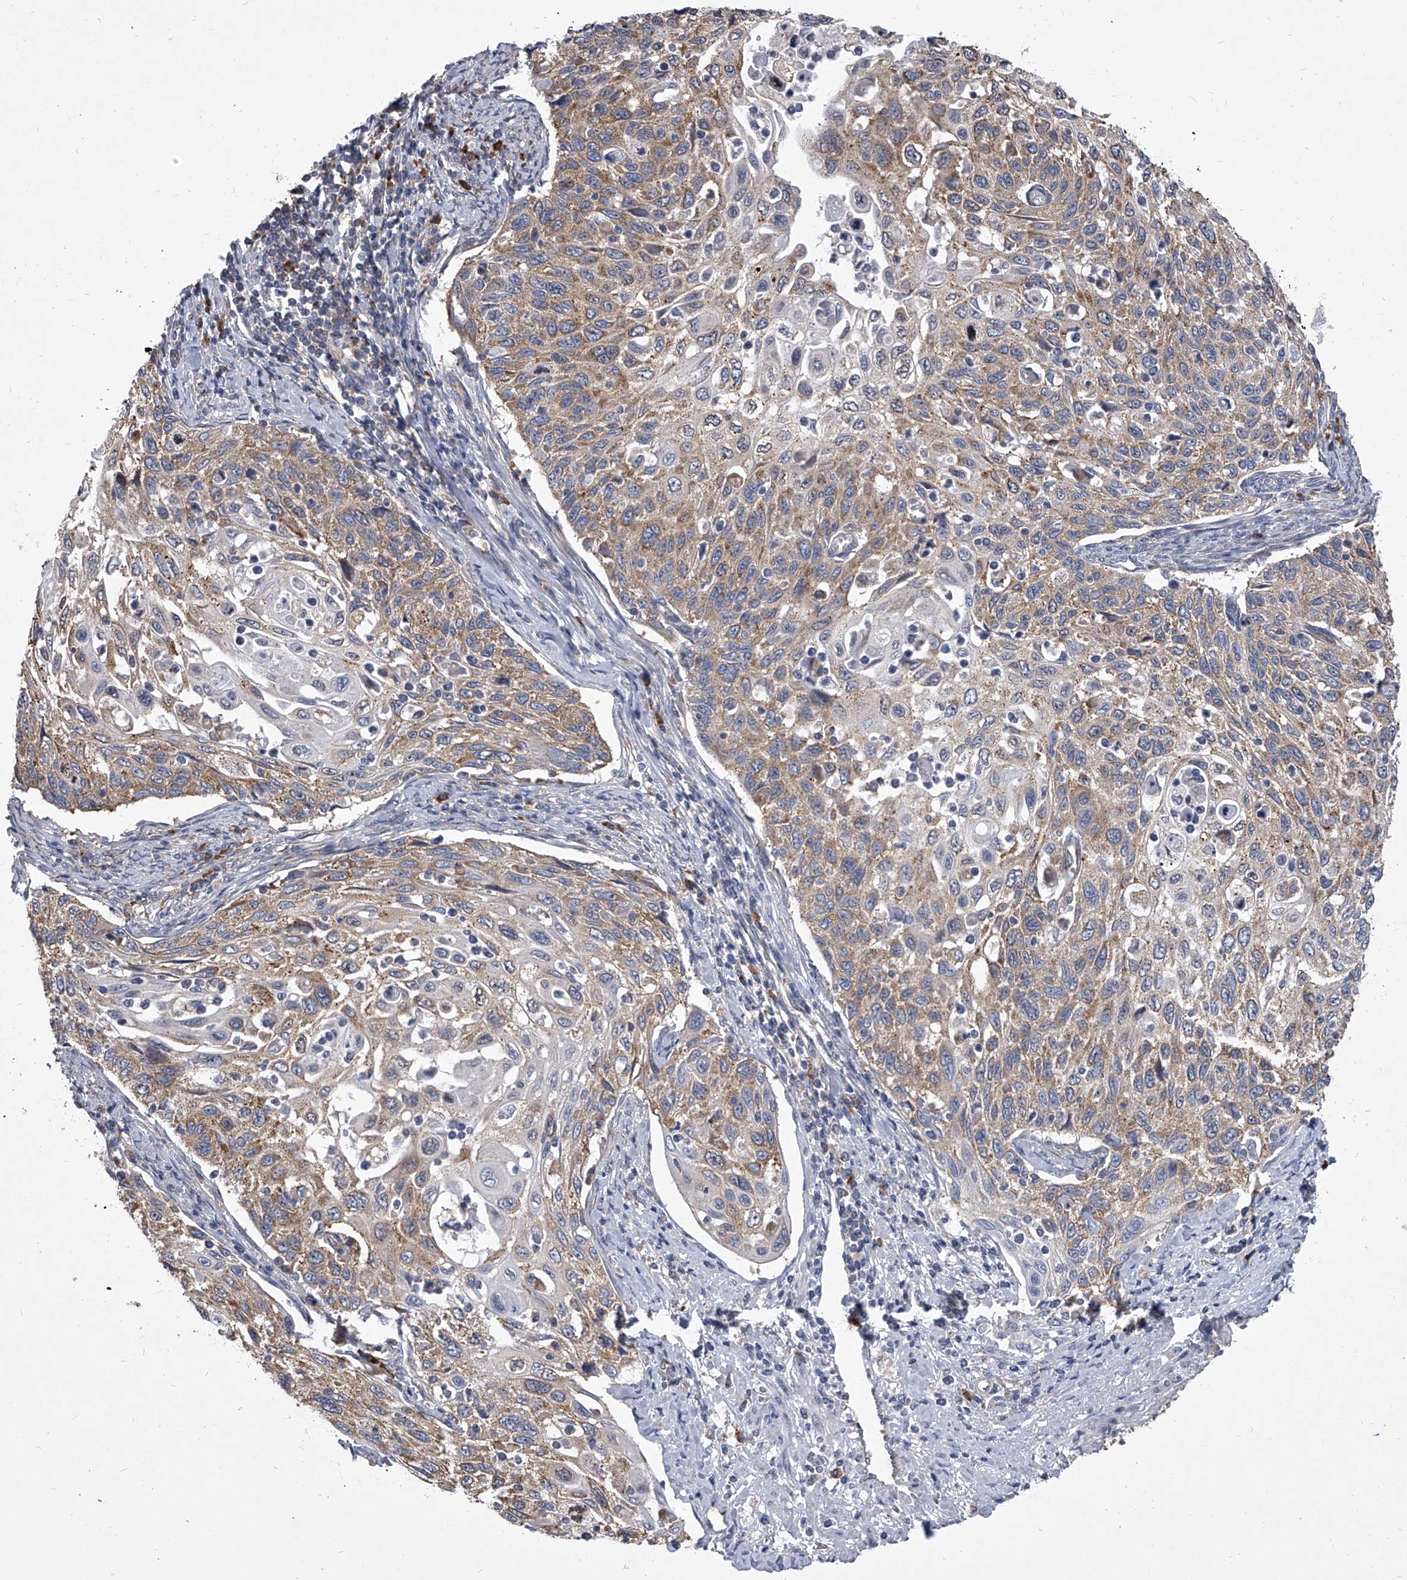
{"staining": {"intensity": "moderate", "quantity": ">75%", "location": "cytoplasmic/membranous"}, "tissue": "cervical cancer", "cell_type": "Tumor cells", "image_type": "cancer", "snomed": [{"axis": "morphology", "description": "Squamous cell carcinoma, NOS"}, {"axis": "topography", "description": "Cervix"}], "caption": "Squamous cell carcinoma (cervical) stained for a protein (brown) shows moderate cytoplasmic/membranous positive expression in approximately >75% of tumor cells.", "gene": "EIF2S2", "patient": {"sex": "female", "age": 70}}